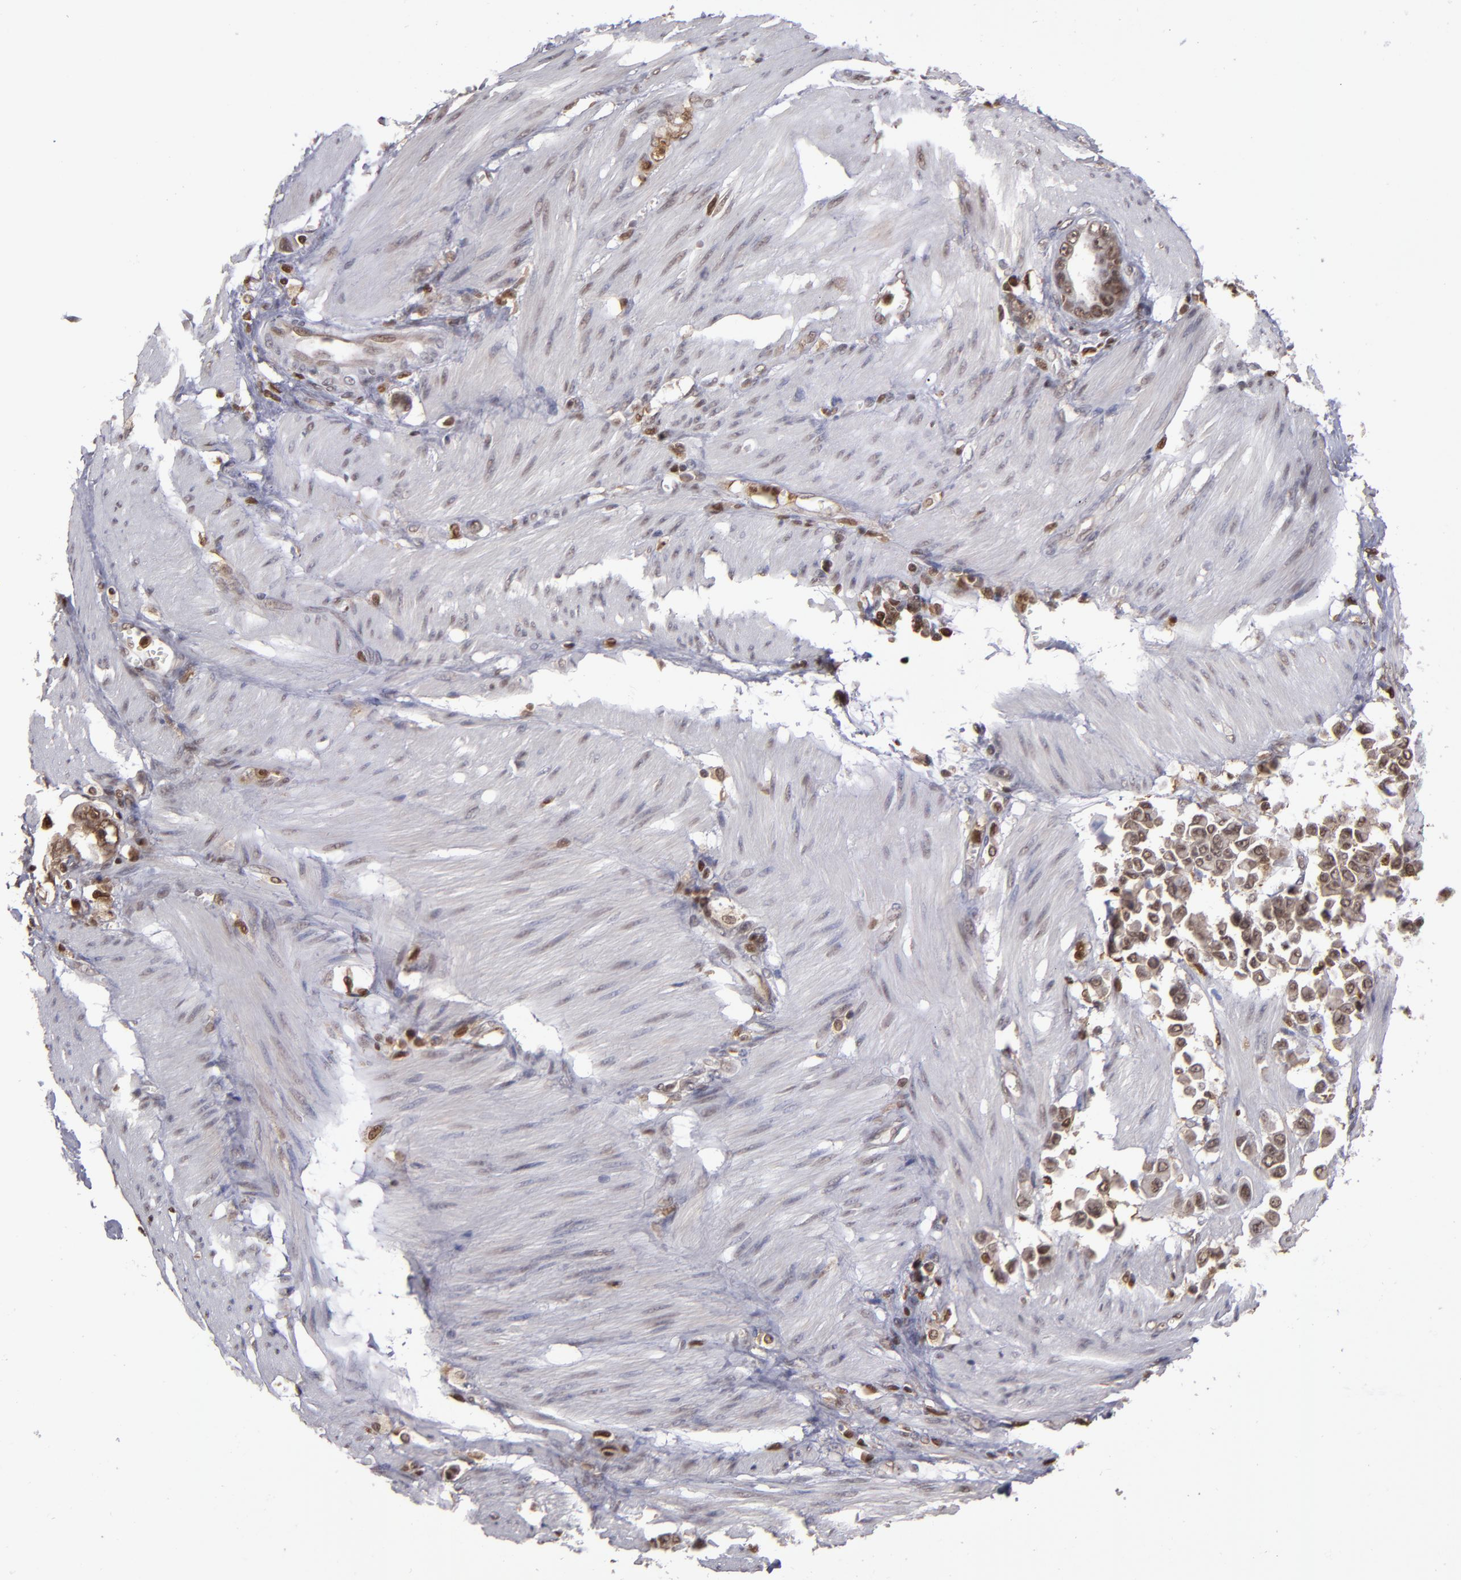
{"staining": {"intensity": "moderate", "quantity": ">75%", "location": "cytoplasmic/membranous,nuclear"}, "tissue": "stomach cancer", "cell_type": "Tumor cells", "image_type": "cancer", "snomed": [{"axis": "morphology", "description": "Adenocarcinoma, NOS"}, {"axis": "topography", "description": "Stomach"}], "caption": "Tumor cells reveal medium levels of moderate cytoplasmic/membranous and nuclear expression in about >75% of cells in human stomach cancer.", "gene": "GRB2", "patient": {"sex": "male", "age": 78}}